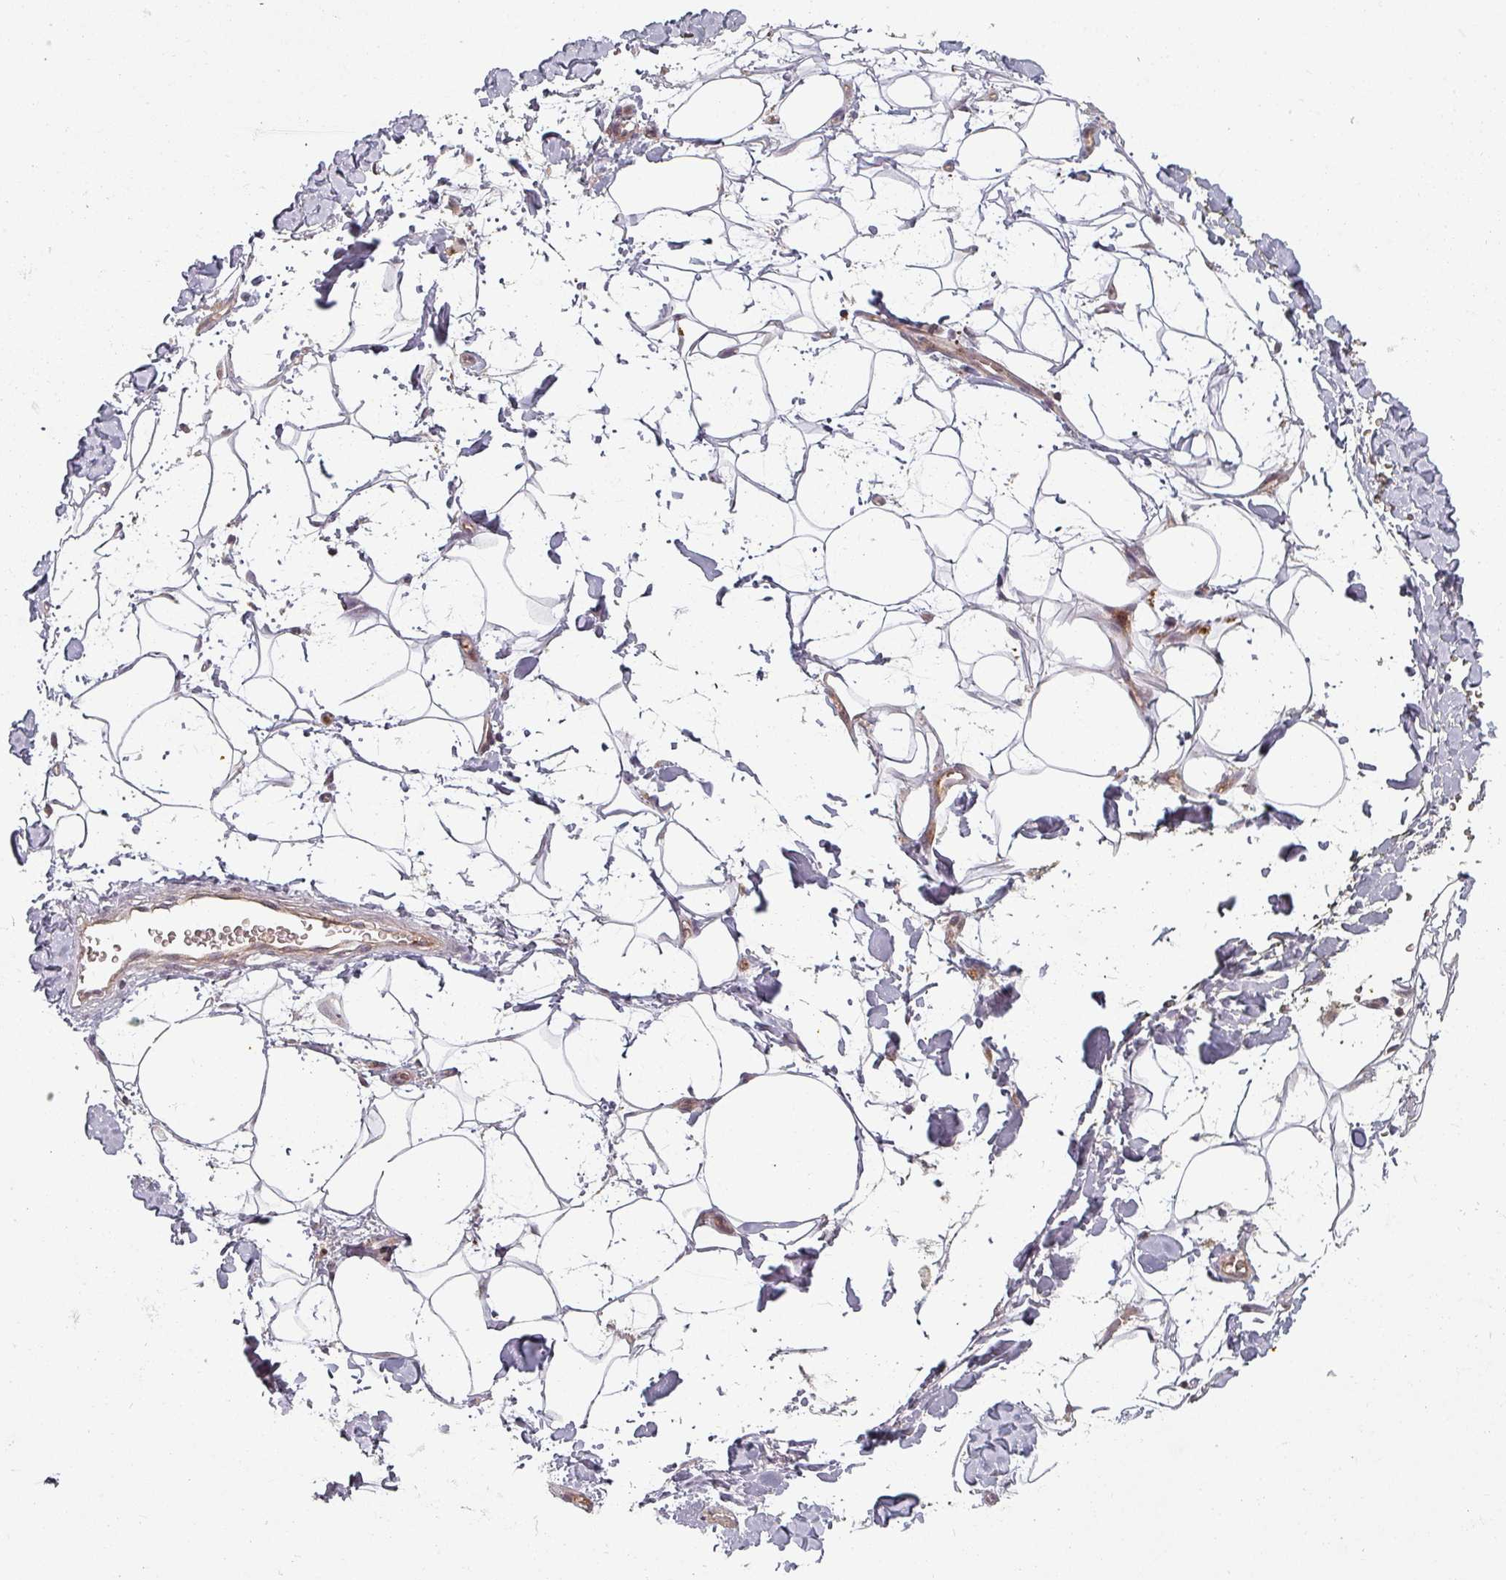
{"staining": {"intensity": "weak", "quantity": ">75%", "location": "cytoplasmic/membranous"}, "tissue": "adipose tissue", "cell_type": "Adipocytes", "image_type": "normal", "snomed": [{"axis": "morphology", "description": "Normal tissue, NOS"}, {"axis": "morphology", "description": "Adenocarcinoma, NOS"}, {"axis": "topography", "description": "Pancreas"}, {"axis": "topography", "description": "Peripheral nerve tissue"}], "caption": "A low amount of weak cytoplasmic/membranous positivity is identified in approximately >75% of adipocytes in normal adipose tissue.", "gene": "CLIC1", "patient": {"sex": "male", "age": 59}}